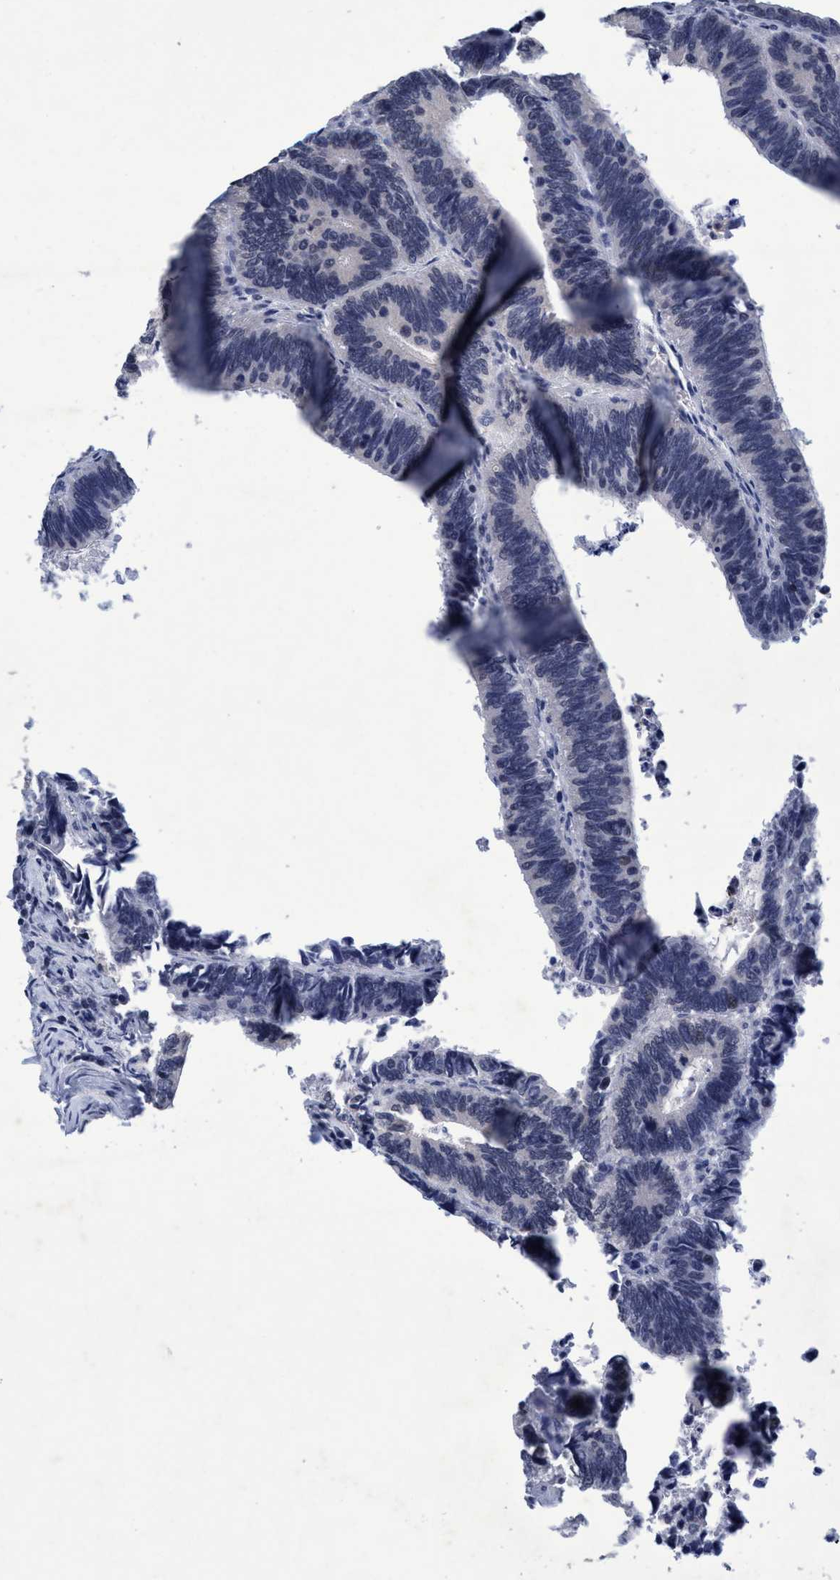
{"staining": {"intensity": "negative", "quantity": "none", "location": "none"}, "tissue": "colorectal cancer", "cell_type": "Tumor cells", "image_type": "cancer", "snomed": [{"axis": "morphology", "description": "Adenocarcinoma, NOS"}, {"axis": "topography", "description": "Colon"}], "caption": "Tumor cells are negative for brown protein staining in colorectal cancer (adenocarcinoma).", "gene": "GRB14", "patient": {"sex": "male", "age": 72}}